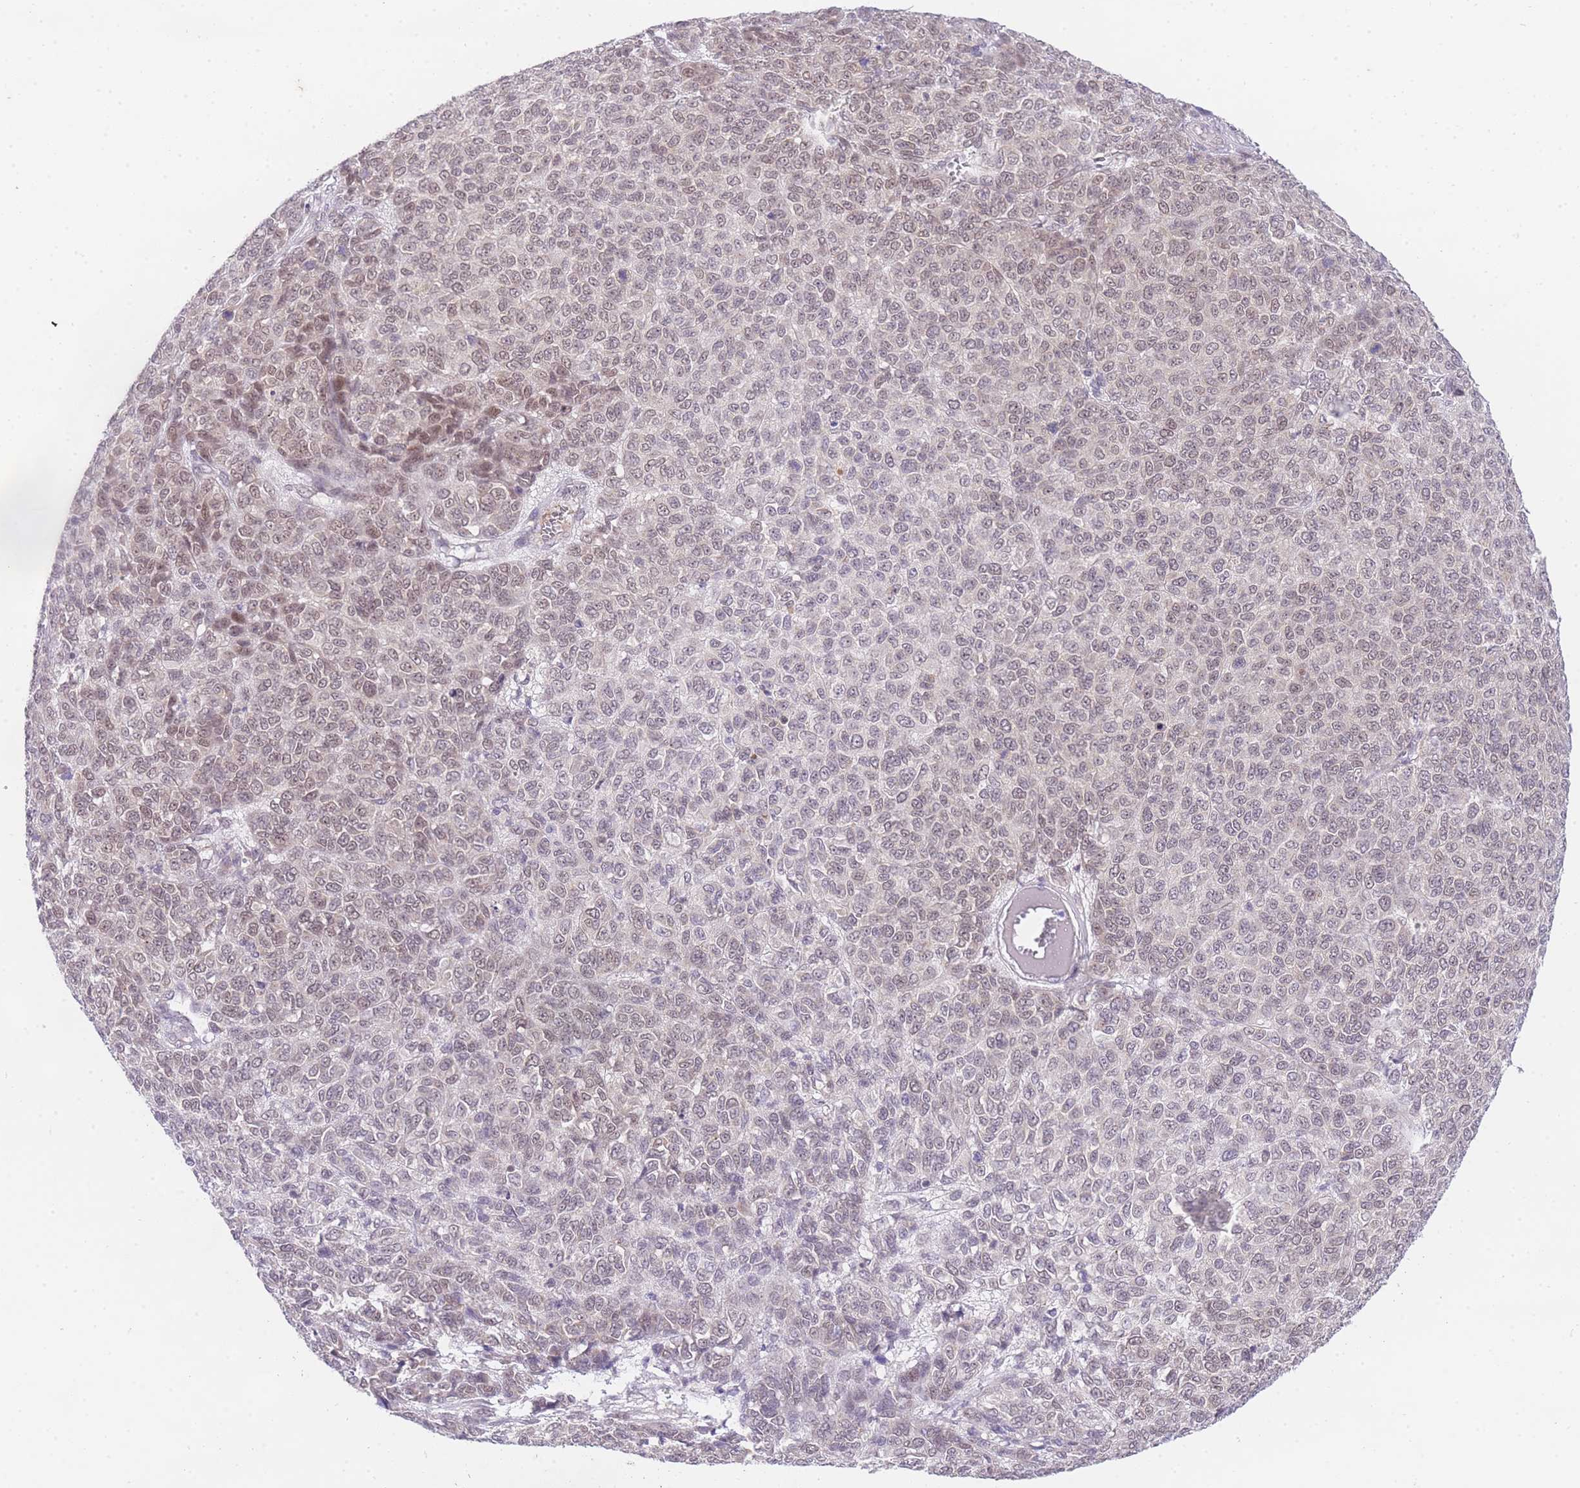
{"staining": {"intensity": "weak", "quantity": "25%-75%", "location": "nuclear"}, "tissue": "melanoma", "cell_type": "Tumor cells", "image_type": "cancer", "snomed": [{"axis": "morphology", "description": "Malignant melanoma, NOS"}, {"axis": "topography", "description": "Skin"}], "caption": "Immunohistochemical staining of human malignant melanoma exhibits low levels of weak nuclear protein staining in approximately 25%-75% of tumor cells.", "gene": "SLC25A33", "patient": {"sex": "male", "age": 49}}